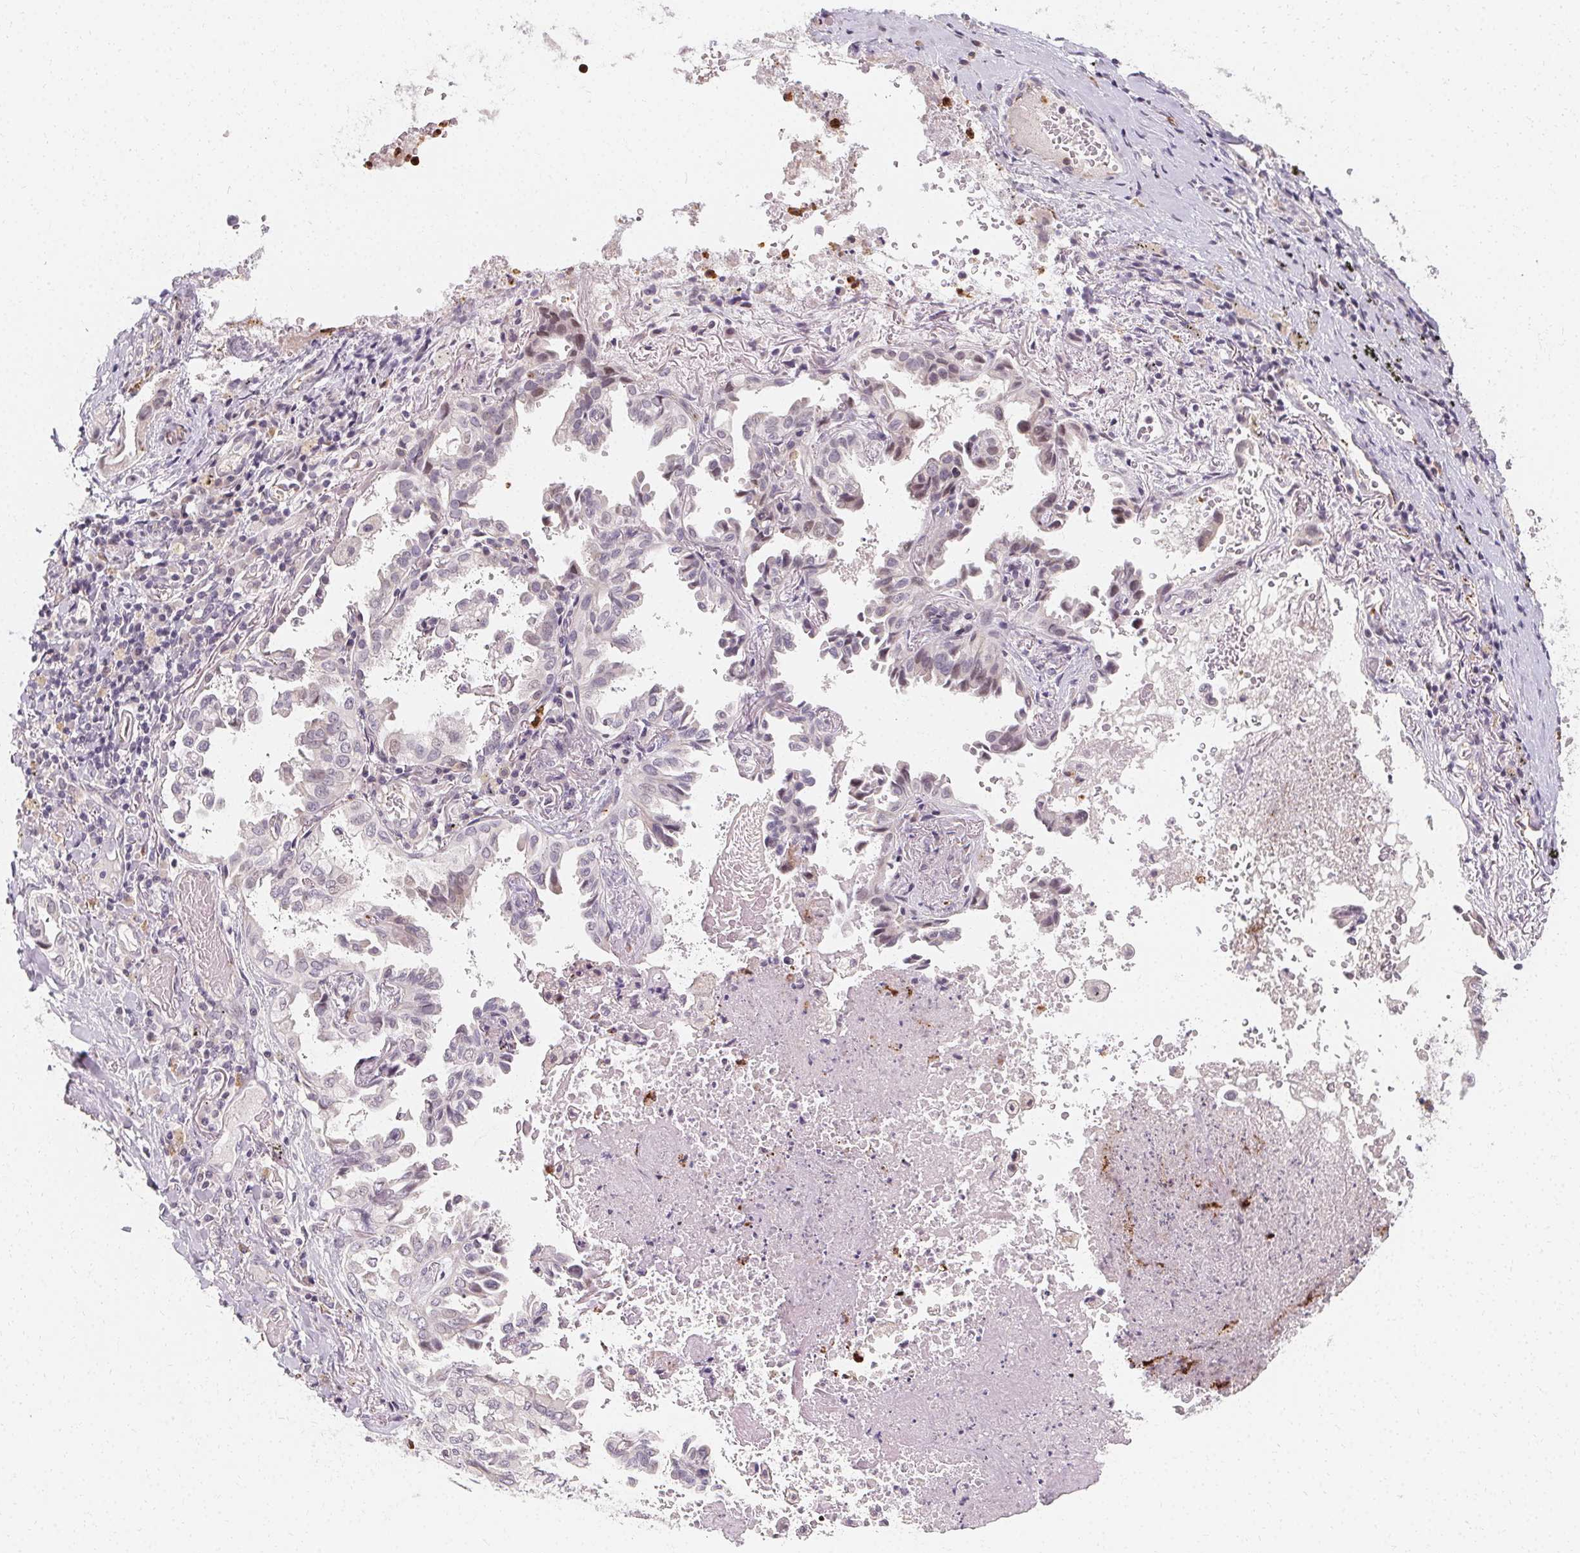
{"staining": {"intensity": "negative", "quantity": "none", "location": "none"}, "tissue": "lung cancer", "cell_type": "Tumor cells", "image_type": "cancer", "snomed": [{"axis": "morphology", "description": "Aneuploidy"}, {"axis": "morphology", "description": "Adenocarcinoma, NOS"}, {"axis": "morphology", "description": "Adenocarcinoma, metastatic, NOS"}, {"axis": "topography", "description": "Lymph node"}, {"axis": "topography", "description": "Lung"}], "caption": "High power microscopy image of an immunohistochemistry (IHC) photomicrograph of lung cancer, revealing no significant staining in tumor cells.", "gene": "CLCNKB", "patient": {"sex": "female", "age": 48}}